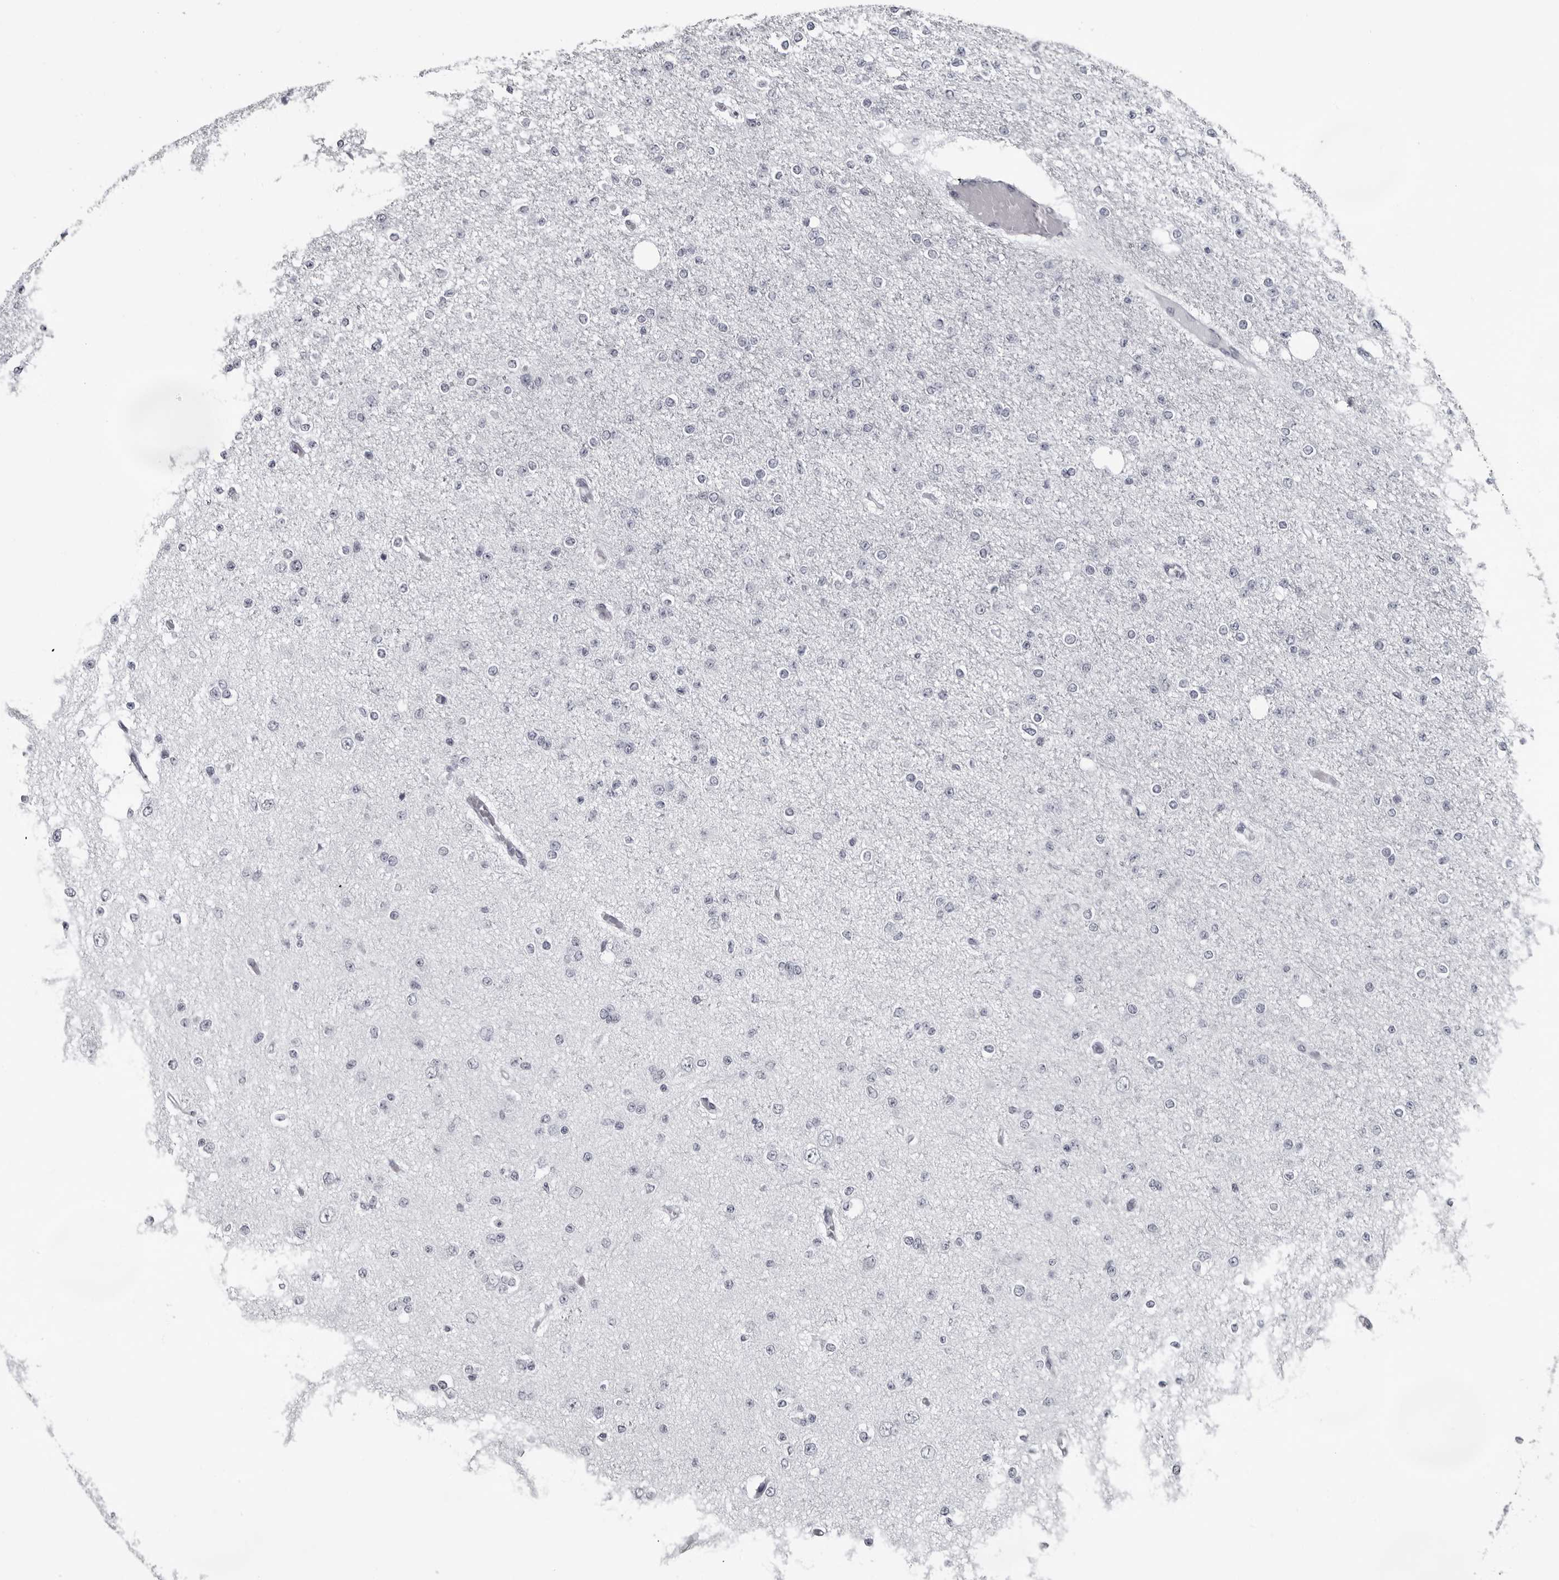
{"staining": {"intensity": "negative", "quantity": "none", "location": "none"}, "tissue": "glioma", "cell_type": "Tumor cells", "image_type": "cancer", "snomed": [{"axis": "morphology", "description": "Glioma, malignant, Low grade"}, {"axis": "topography", "description": "Brain"}], "caption": "Glioma was stained to show a protein in brown. There is no significant expression in tumor cells.", "gene": "LZIC", "patient": {"sex": "female", "age": 22}}